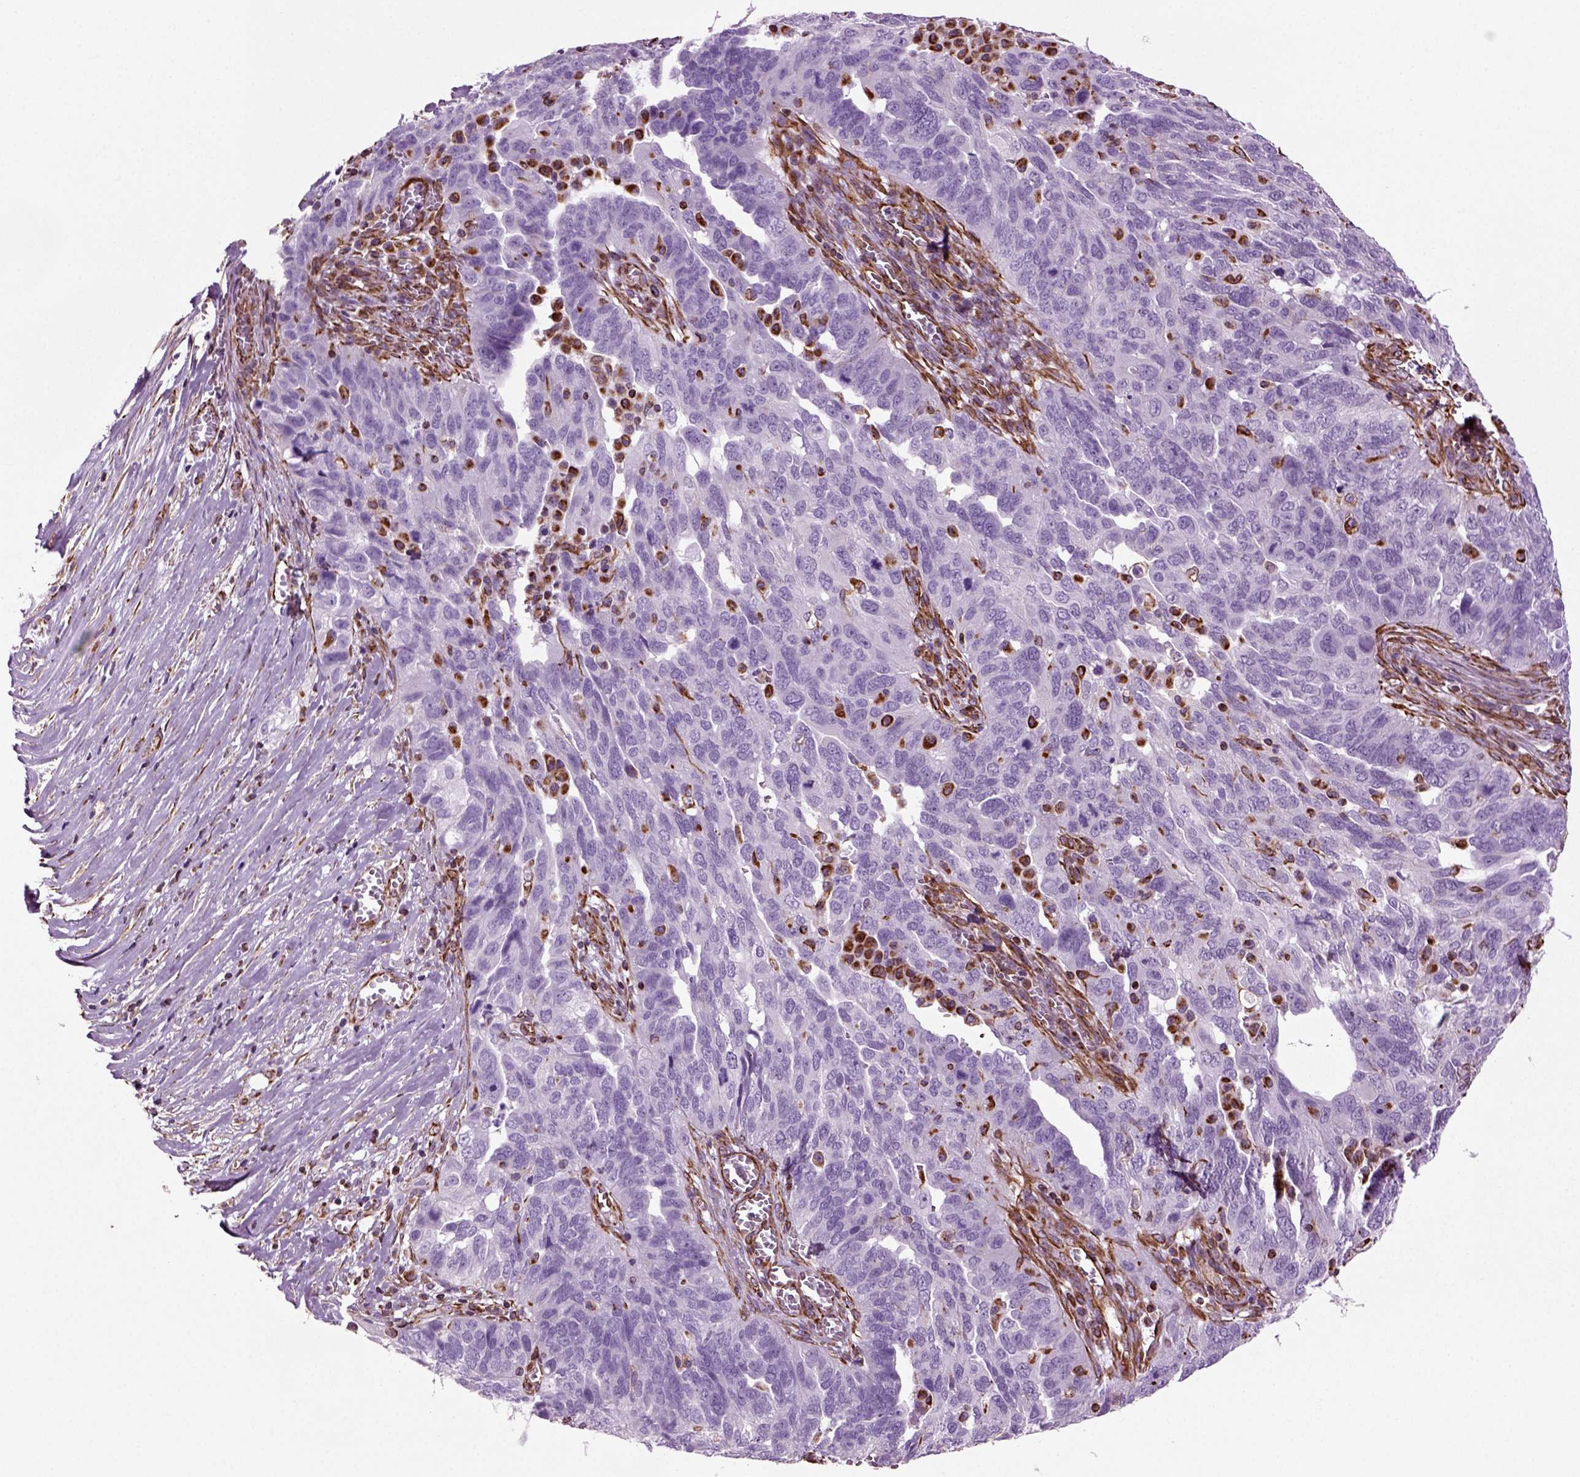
{"staining": {"intensity": "negative", "quantity": "none", "location": "none"}, "tissue": "ovarian cancer", "cell_type": "Tumor cells", "image_type": "cancer", "snomed": [{"axis": "morphology", "description": "Carcinoma, endometroid"}, {"axis": "topography", "description": "Soft tissue"}, {"axis": "topography", "description": "Ovary"}], "caption": "Tumor cells show no significant protein expression in ovarian cancer.", "gene": "ACER3", "patient": {"sex": "female", "age": 52}}